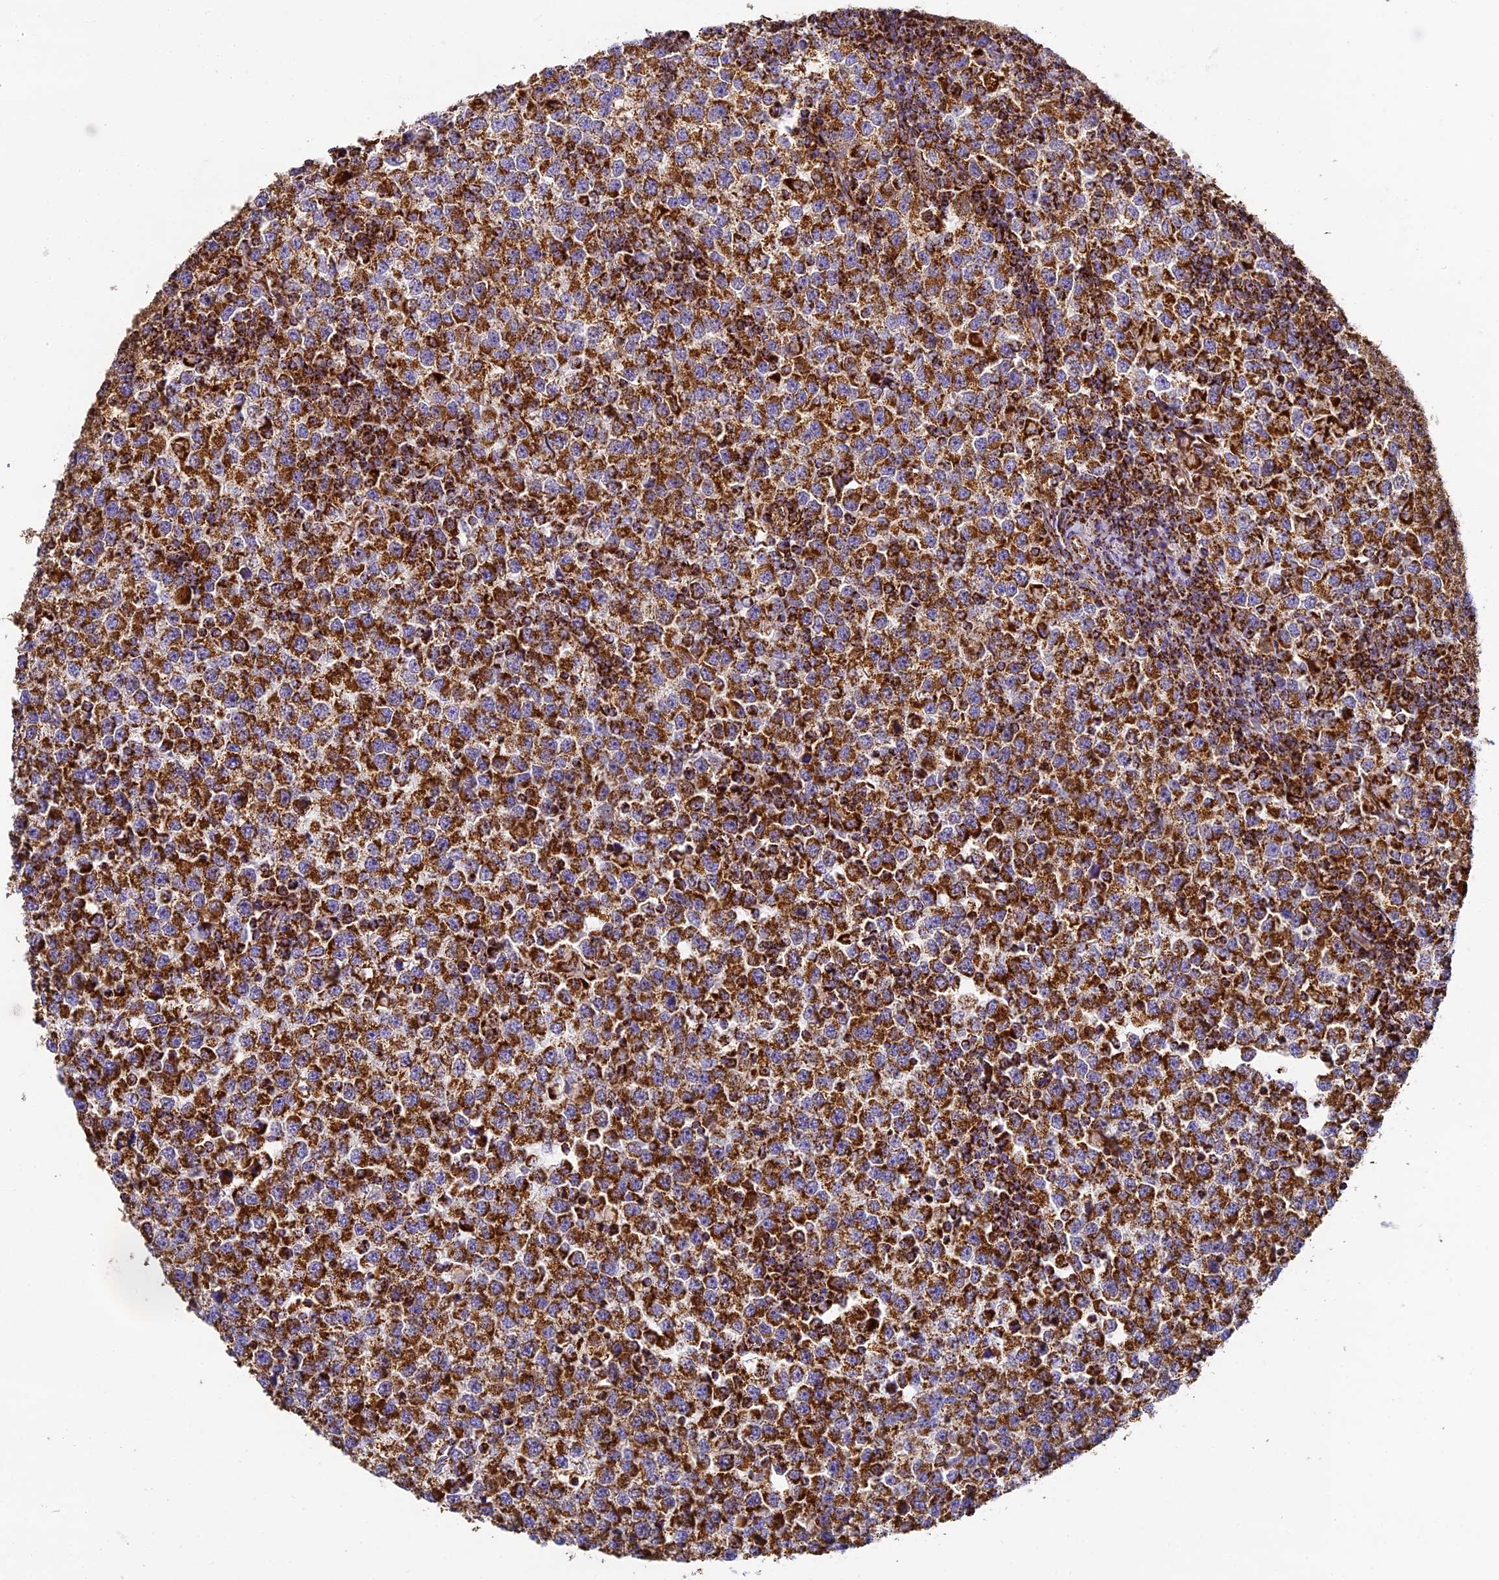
{"staining": {"intensity": "strong", "quantity": ">75%", "location": "cytoplasmic/membranous"}, "tissue": "testis cancer", "cell_type": "Tumor cells", "image_type": "cancer", "snomed": [{"axis": "morphology", "description": "Seminoma, NOS"}, {"axis": "topography", "description": "Testis"}], "caption": "A high-resolution image shows IHC staining of seminoma (testis), which demonstrates strong cytoplasmic/membranous positivity in about >75% of tumor cells.", "gene": "STK17A", "patient": {"sex": "male", "age": 65}}